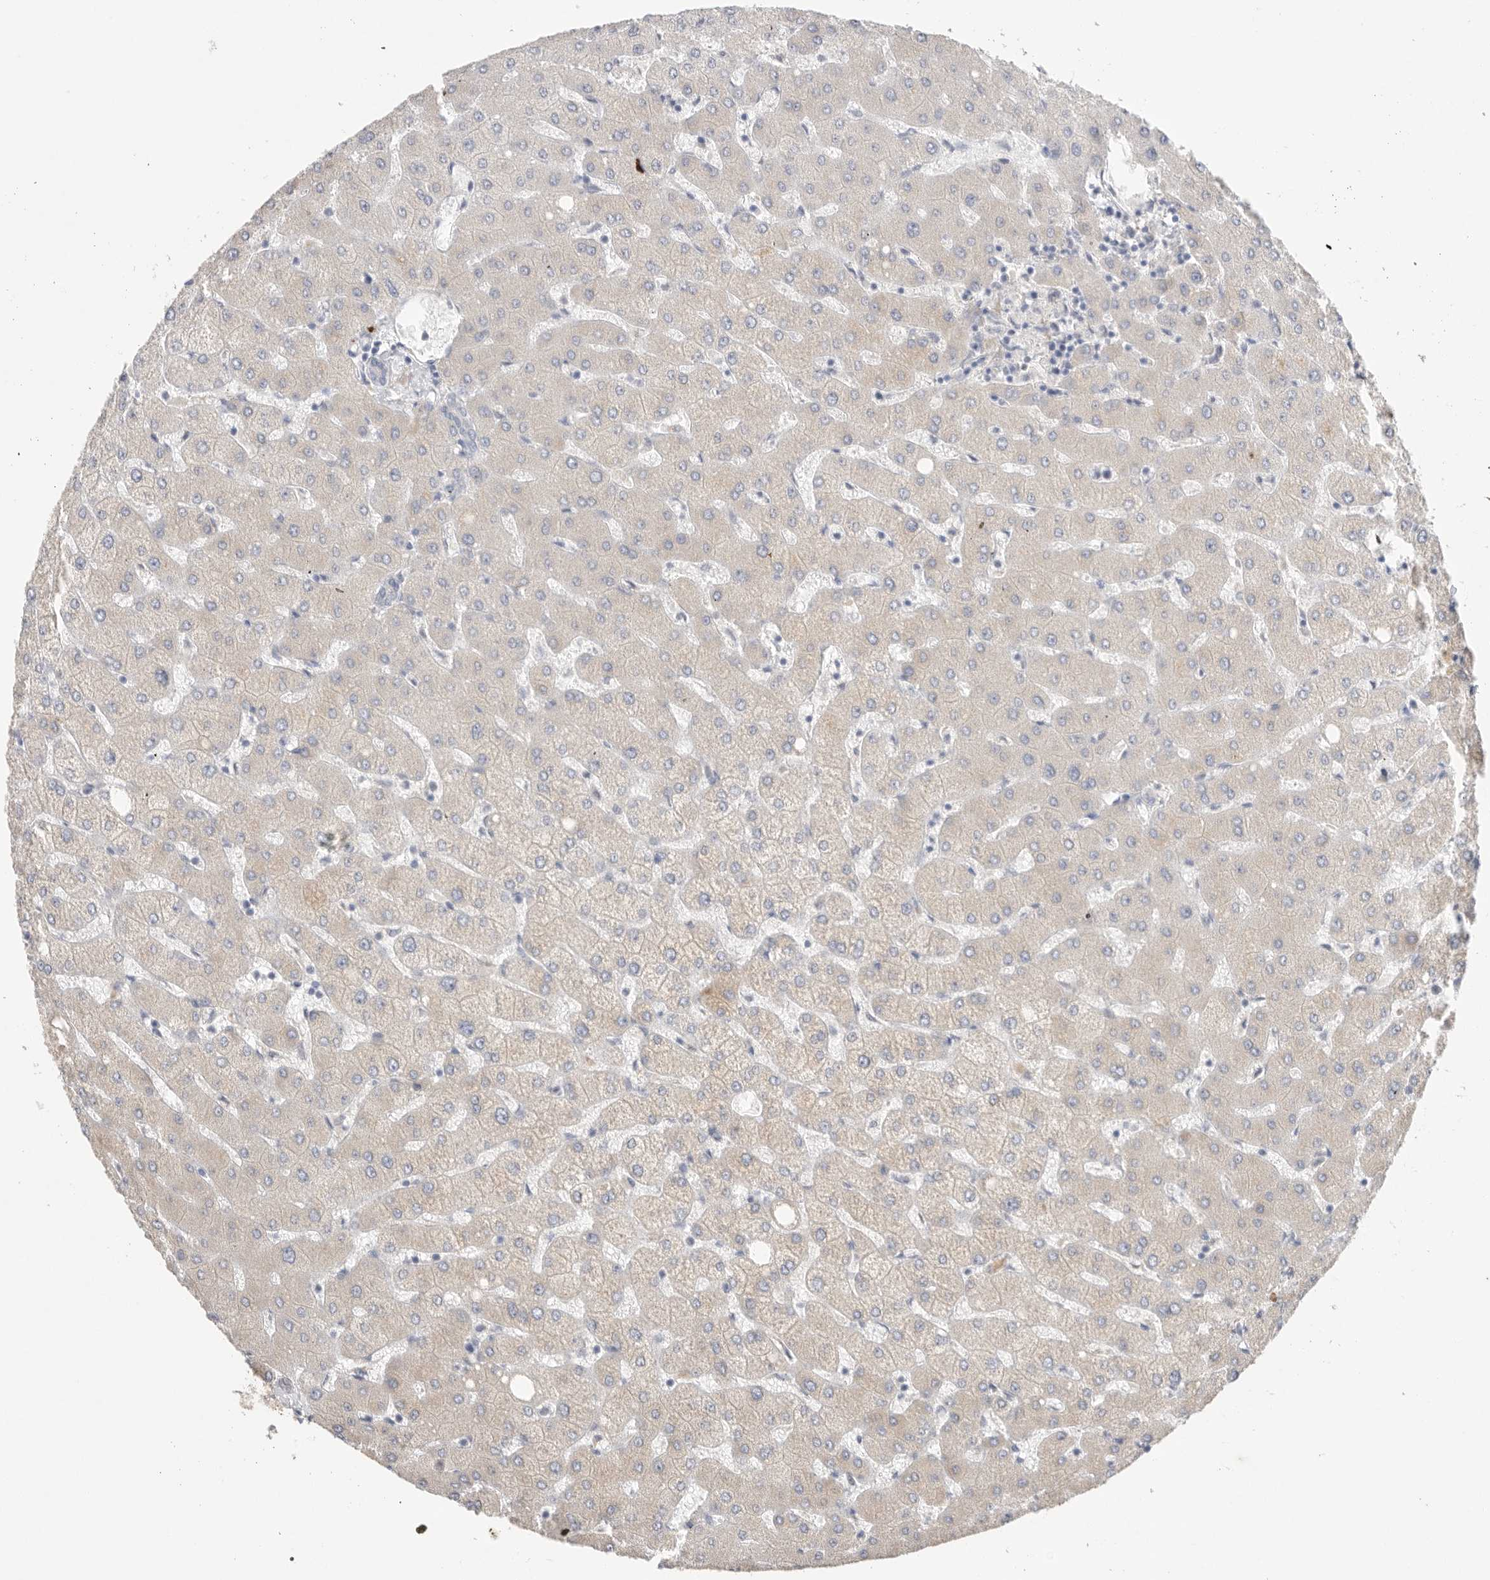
{"staining": {"intensity": "negative", "quantity": "none", "location": "none"}, "tissue": "liver", "cell_type": "Cholangiocytes", "image_type": "normal", "snomed": [{"axis": "morphology", "description": "Normal tissue, NOS"}, {"axis": "topography", "description": "Liver"}], "caption": "A high-resolution histopathology image shows IHC staining of normal liver, which reveals no significant staining in cholangiocytes.", "gene": "BLOC1S5", "patient": {"sex": "female", "age": 54}}